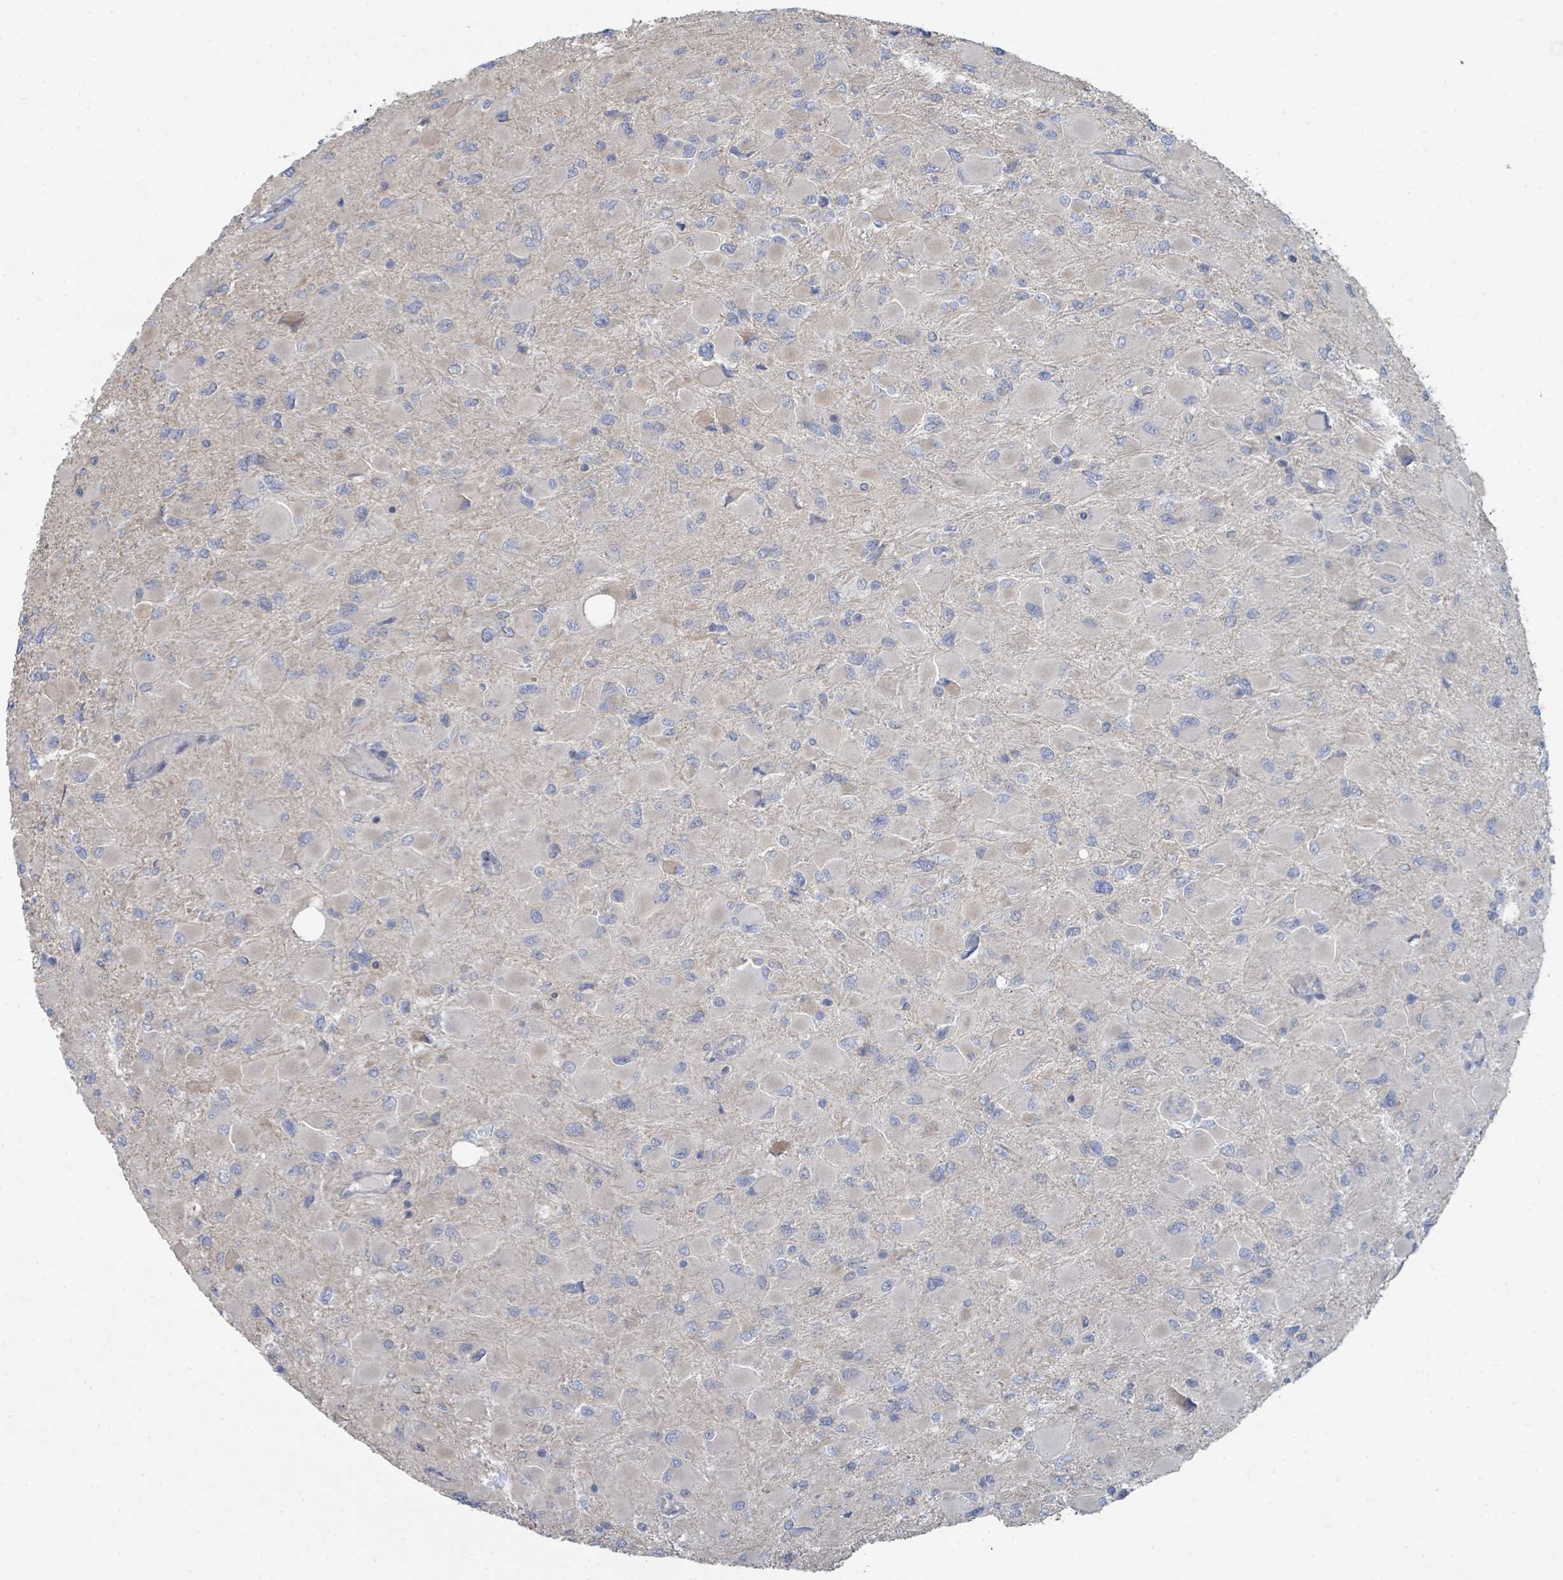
{"staining": {"intensity": "negative", "quantity": "none", "location": "none"}, "tissue": "glioma", "cell_type": "Tumor cells", "image_type": "cancer", "snomed": [{"axis": "morphology", "description": "Glioma, malignant, High grade"}, {"axis": "topography", "description": "Cerebral cortex"}], "caption": "Tumor cells are negative for protein expression in human glioma. (Stains: DAB IHC with hematoxylin counter stain, Microscopy: brightfield microscopy at high magnification).", "gene": "SLC25A45", "patient": {"sex": "female", "age": 36}}